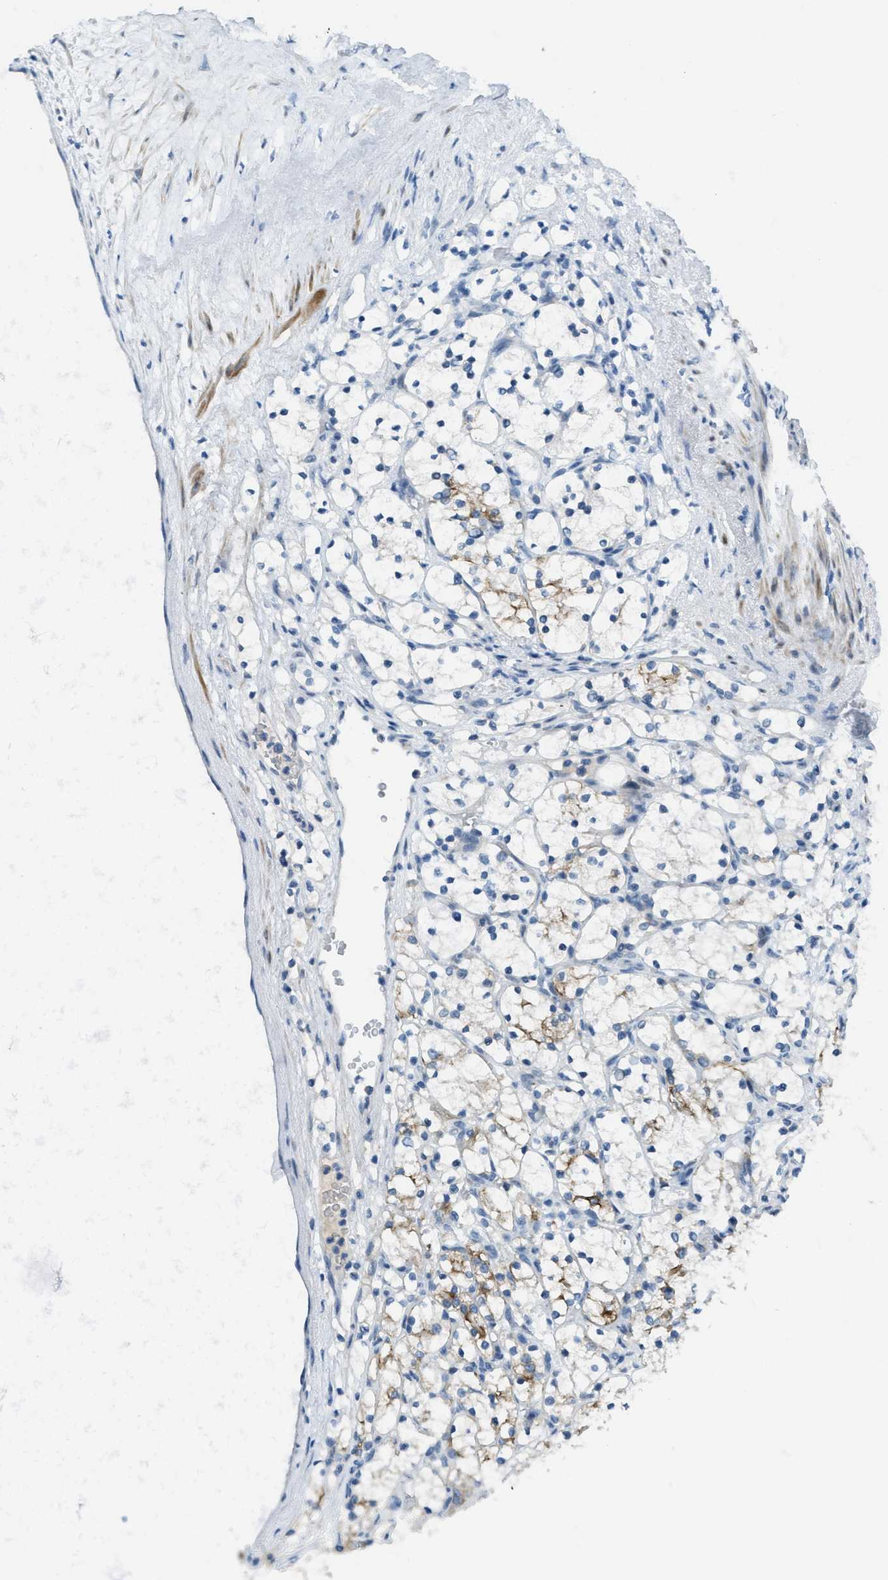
{"staining": {"intensity": "negative", "quantity": "none", "location": "none"}, "tissue": "renal cancer", "cell_type": "Tumor cells", "image_type": "cancer", "snomed": [{"axis": "morphology", "description": "Adenocarcinoma, NOS"}, {"axis": "topography", "description": "Kidney"}], "caption": "Adenocarcinoma (renal) was stained to show a protein in brown. There is no significant positivity in tumor cells. The staining was performed using DAB (3,3'-diaminobenzidine) to visualize the protein expression in brown, while the nuclei were stained in blue with hematoxylin (Magnification: 20x).", "gene": "KLHL8", "patient": {"sex": "female", "age": 69}}